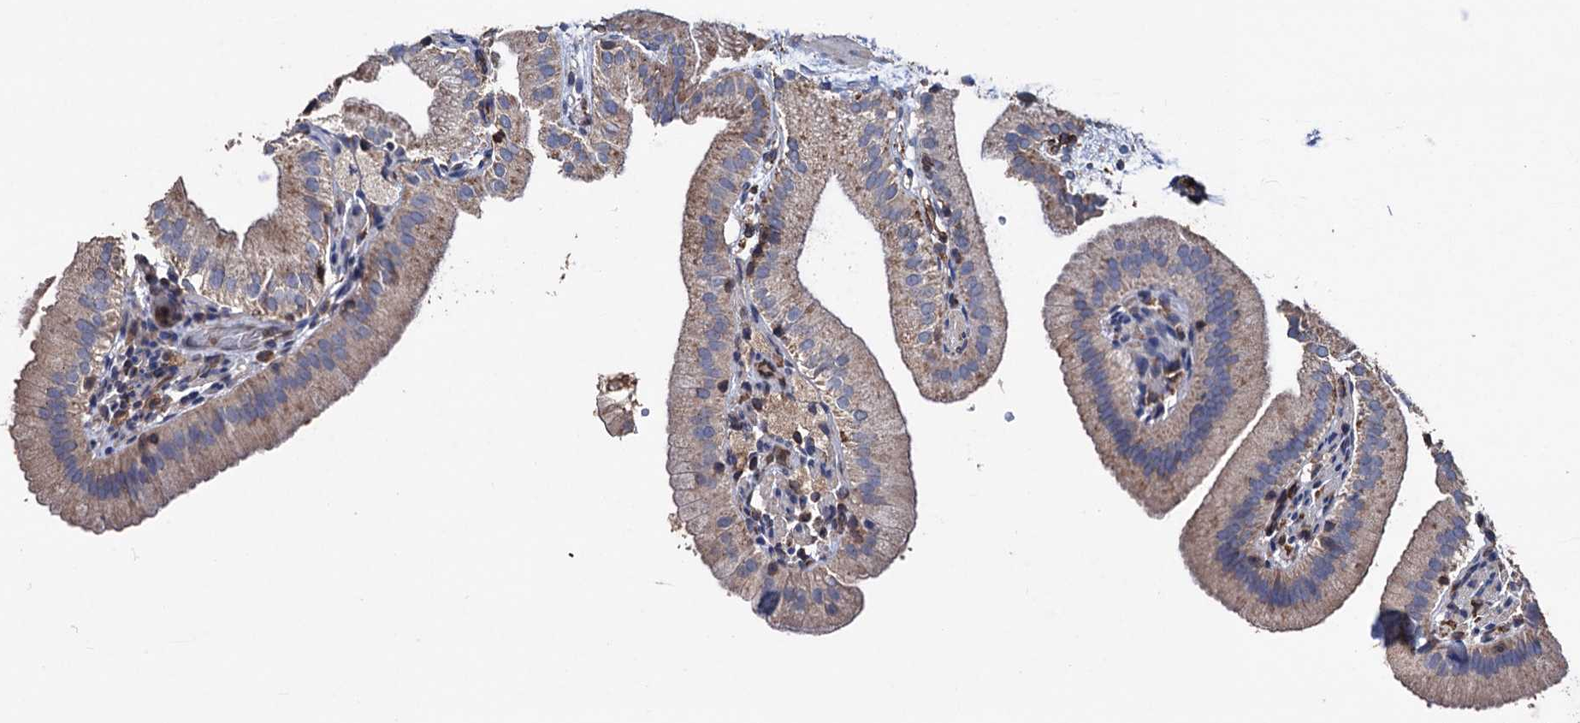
{"staining": {"intensity": "moderate", "quantity": ">75%", "location": "cytoplasmic/membranous"}, "tissue": "gallbladder", "cell_type": "Glandular cells", "image_type": "normal", "snomed": [{"axis": "morphology", "description": "Normal tissue, NOS"}, {"axis": "topography", "description": "Gallbladder"}], "caption": "The micrograph reveals immunohistochemical staining of normal gallbladder. There is moderate cytoplasmic/membranous expression is appreciated in about >75% of glandular cells.", "gene": "STING1", "patient": {"sex": "male", "age": 55}}